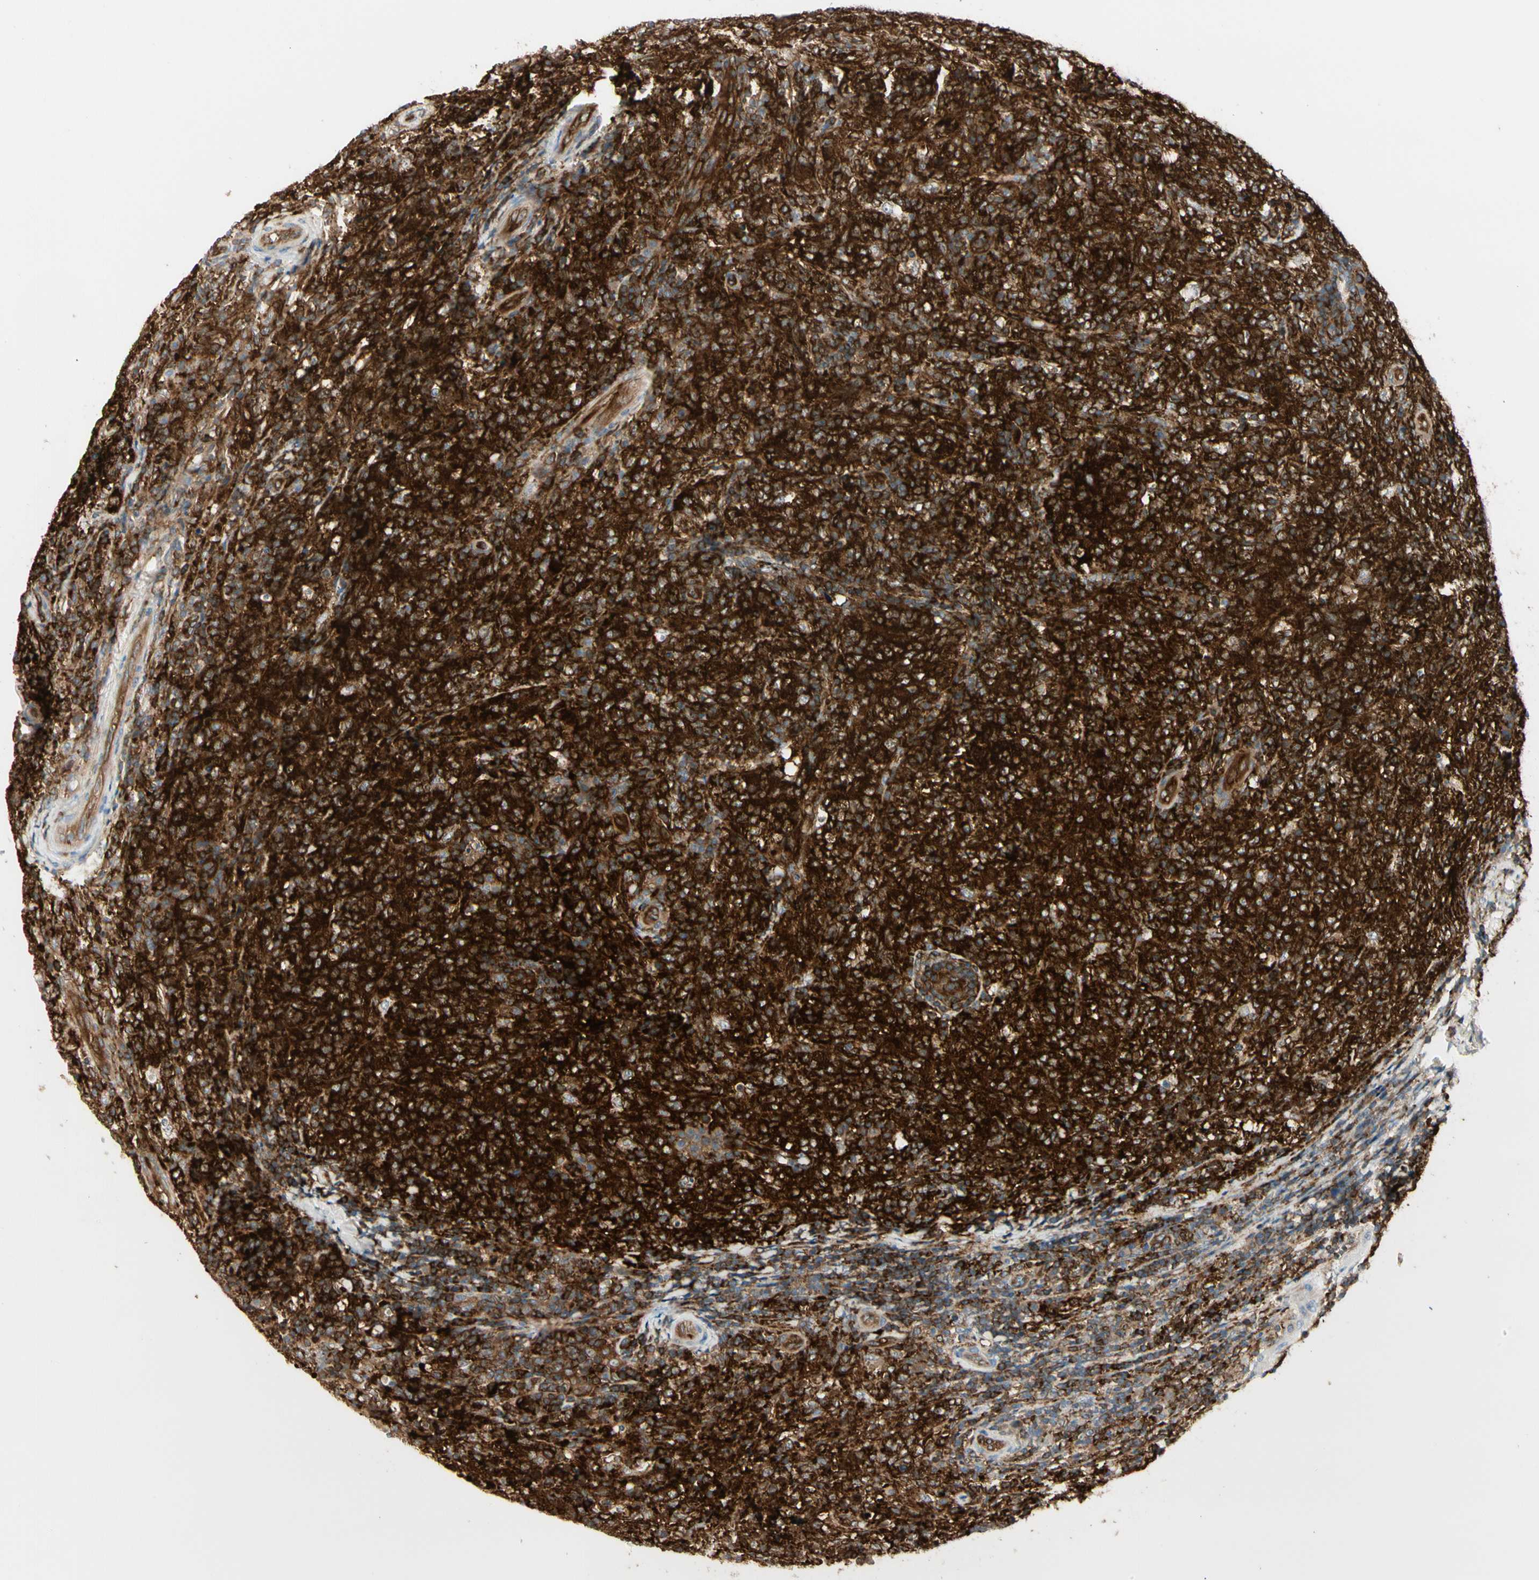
{"staining": {"intensity": "strong", "quantity": ">75%", "location": "cytoplasmic/membranous"}, "tissue": "lymphoma", "cell_type": "Tumor cells", "image_type": "cancer", "snomed": [{"axis": "morphology", "description": "Malignant lymphoma, non-Hodgkin's type, High grade"}, {"axis": "topography", "description": "Tonsil"}], "caption": "High-grade malignant lymphoma, non-Hodgkin's type stained for a protein demonstrates strong cytoplasmic/membranous positivity in tumor cells. (Stains: DAB (3,3'-diaminobenzidine) in brown, nuclei in blue, Microscopy: brightfield microscopy at high magnification).", "gene": "NFKB2", "patient": {"sex": "female", "age": 36}}